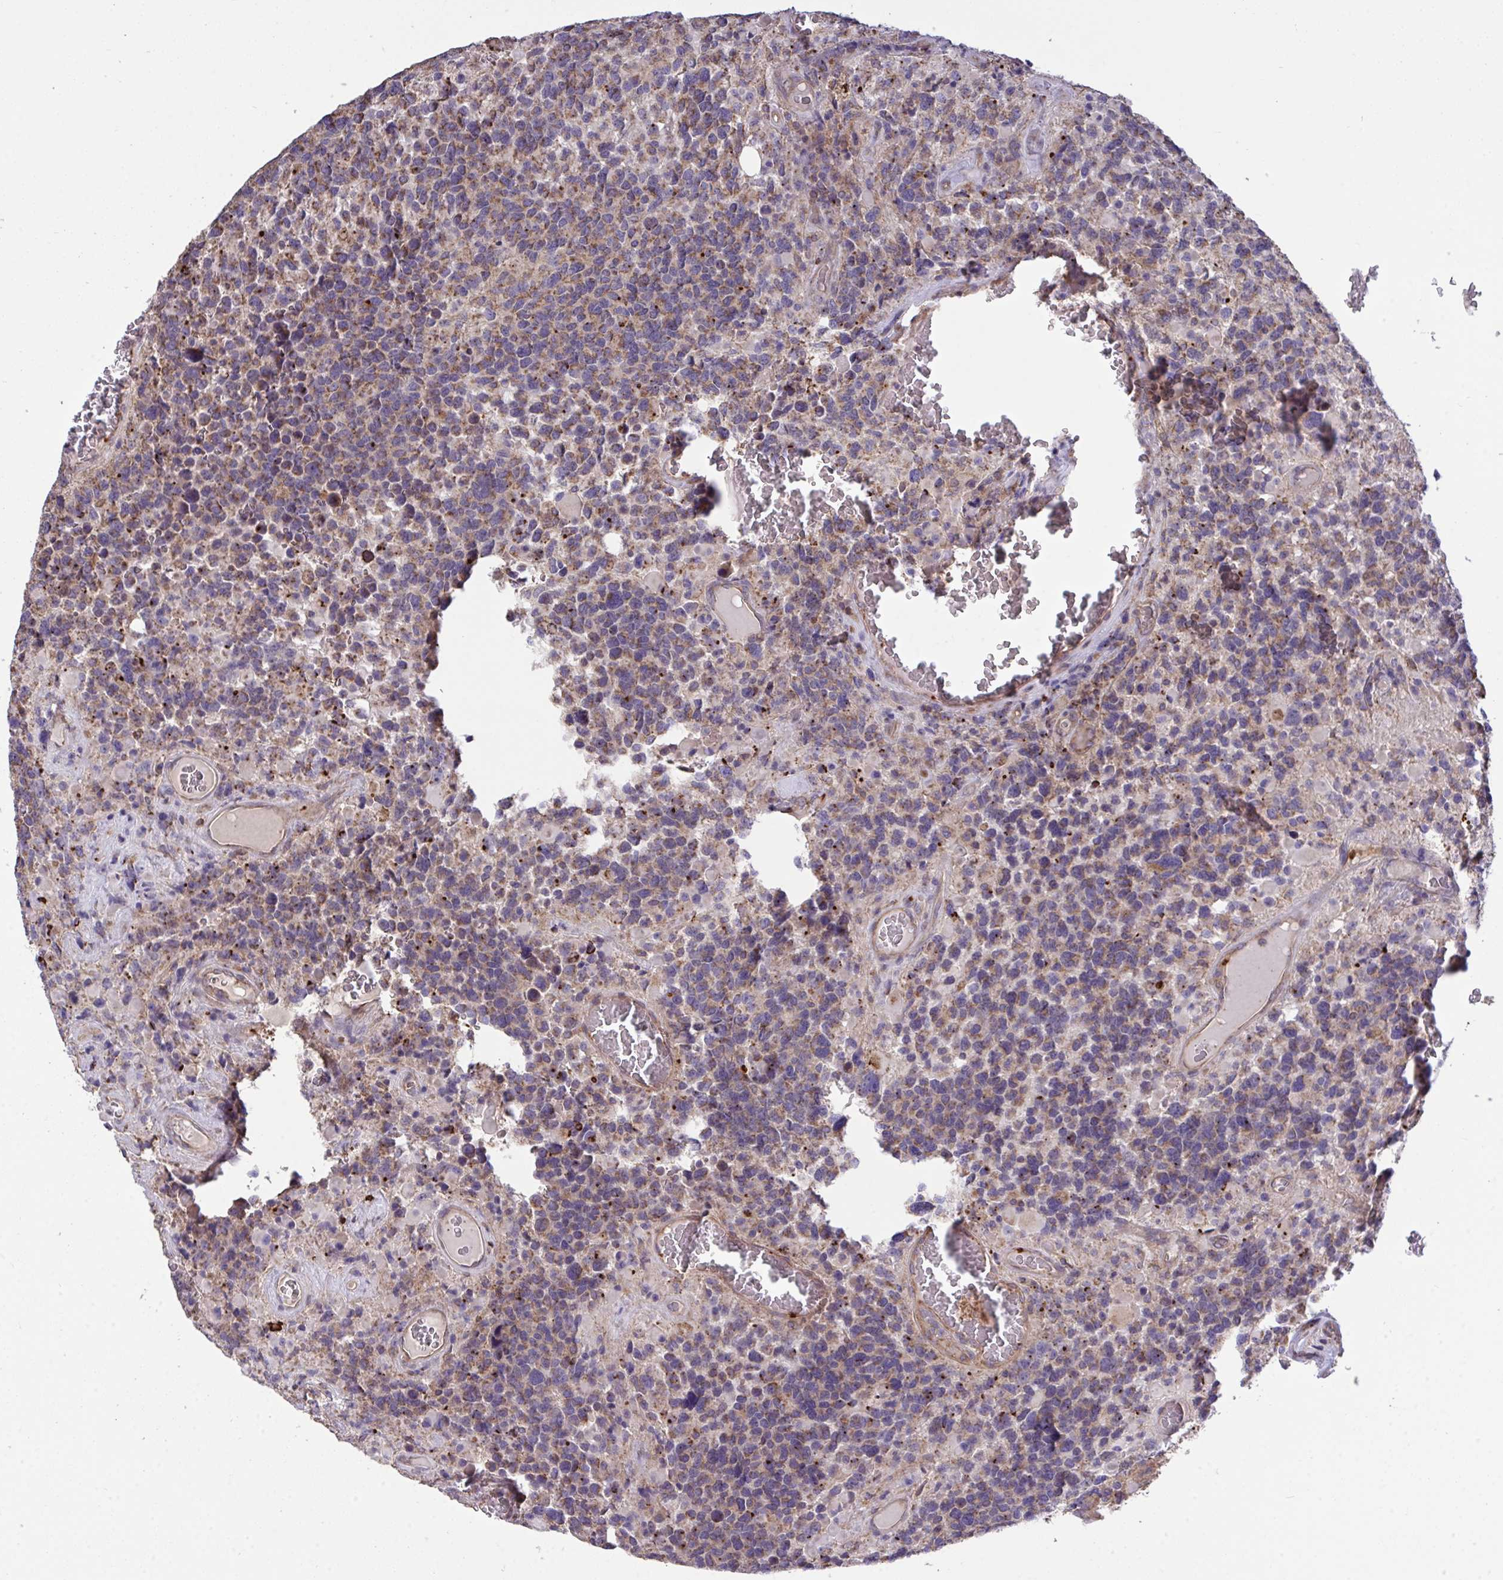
{"staining": {"intensity": "weak", "quantity": "25%-75%", "location": "cytoplasmic/membranous"}, "tissue": "glioma", "cell_type": "Tumor cells", "image_type": "cancer", "snomed": [{"axis": "morphology", "description": "Glioma, malignant, High grade"}, {"axis": "topography", "description": "Brain"}], "caption": "An immunohistochemistry (IHC) photomicrograph of neoplastic tissue is shown. Protein staining in brown highlights weak cytoplasmic/membranous positivity in malignant glioma (high-grade) within tumor cells. (DAB IHC, brown staining for protein, blue staining for nuclei).", "gene": "PPM1H", "patient": {"sex": "female", "age": 40}}